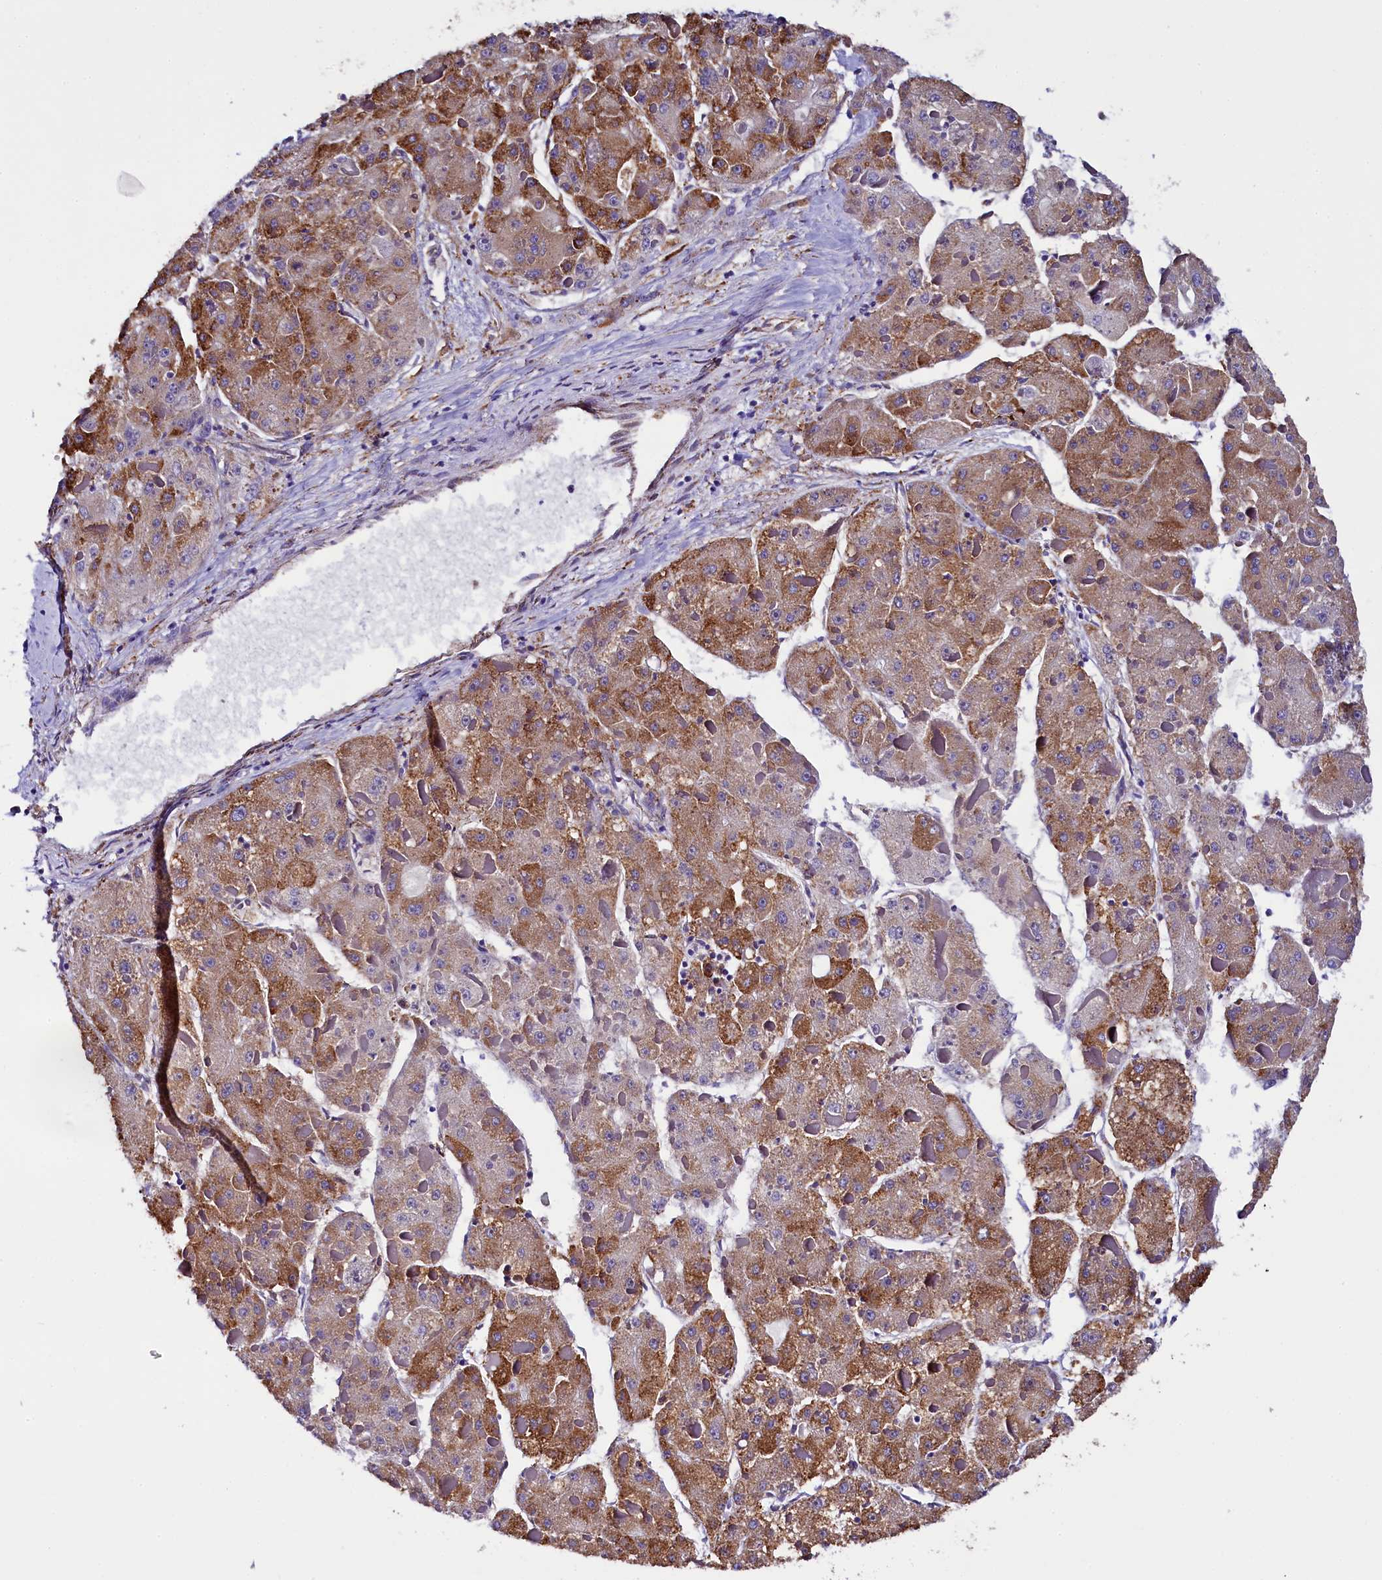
{"staining": {"intensity": "moderate", "quantity": ">75%", "location": "cytoplasmic/membranous"}, "tissue": "liver cancer", "cell_type": "Tumor cells", "image_type": "cancer", "snomed": [{"axis": "morphology", "description": "Carcinoma, Hepatocellular, NOS"}, {"axis": "topography", "description": "Liver"}], "caption": "IHC image of neoplastic tissue: human liver hepatocellular carcinoma stained using IHC shows medium levels of moderate protein expression localized specifically in the cytoplasmic/membranous of tumor cells, appearing as a cytoplasmic/membranous brown color.", "gene": "CAPS2", "patient": {"sex": "female", "age": 73}}